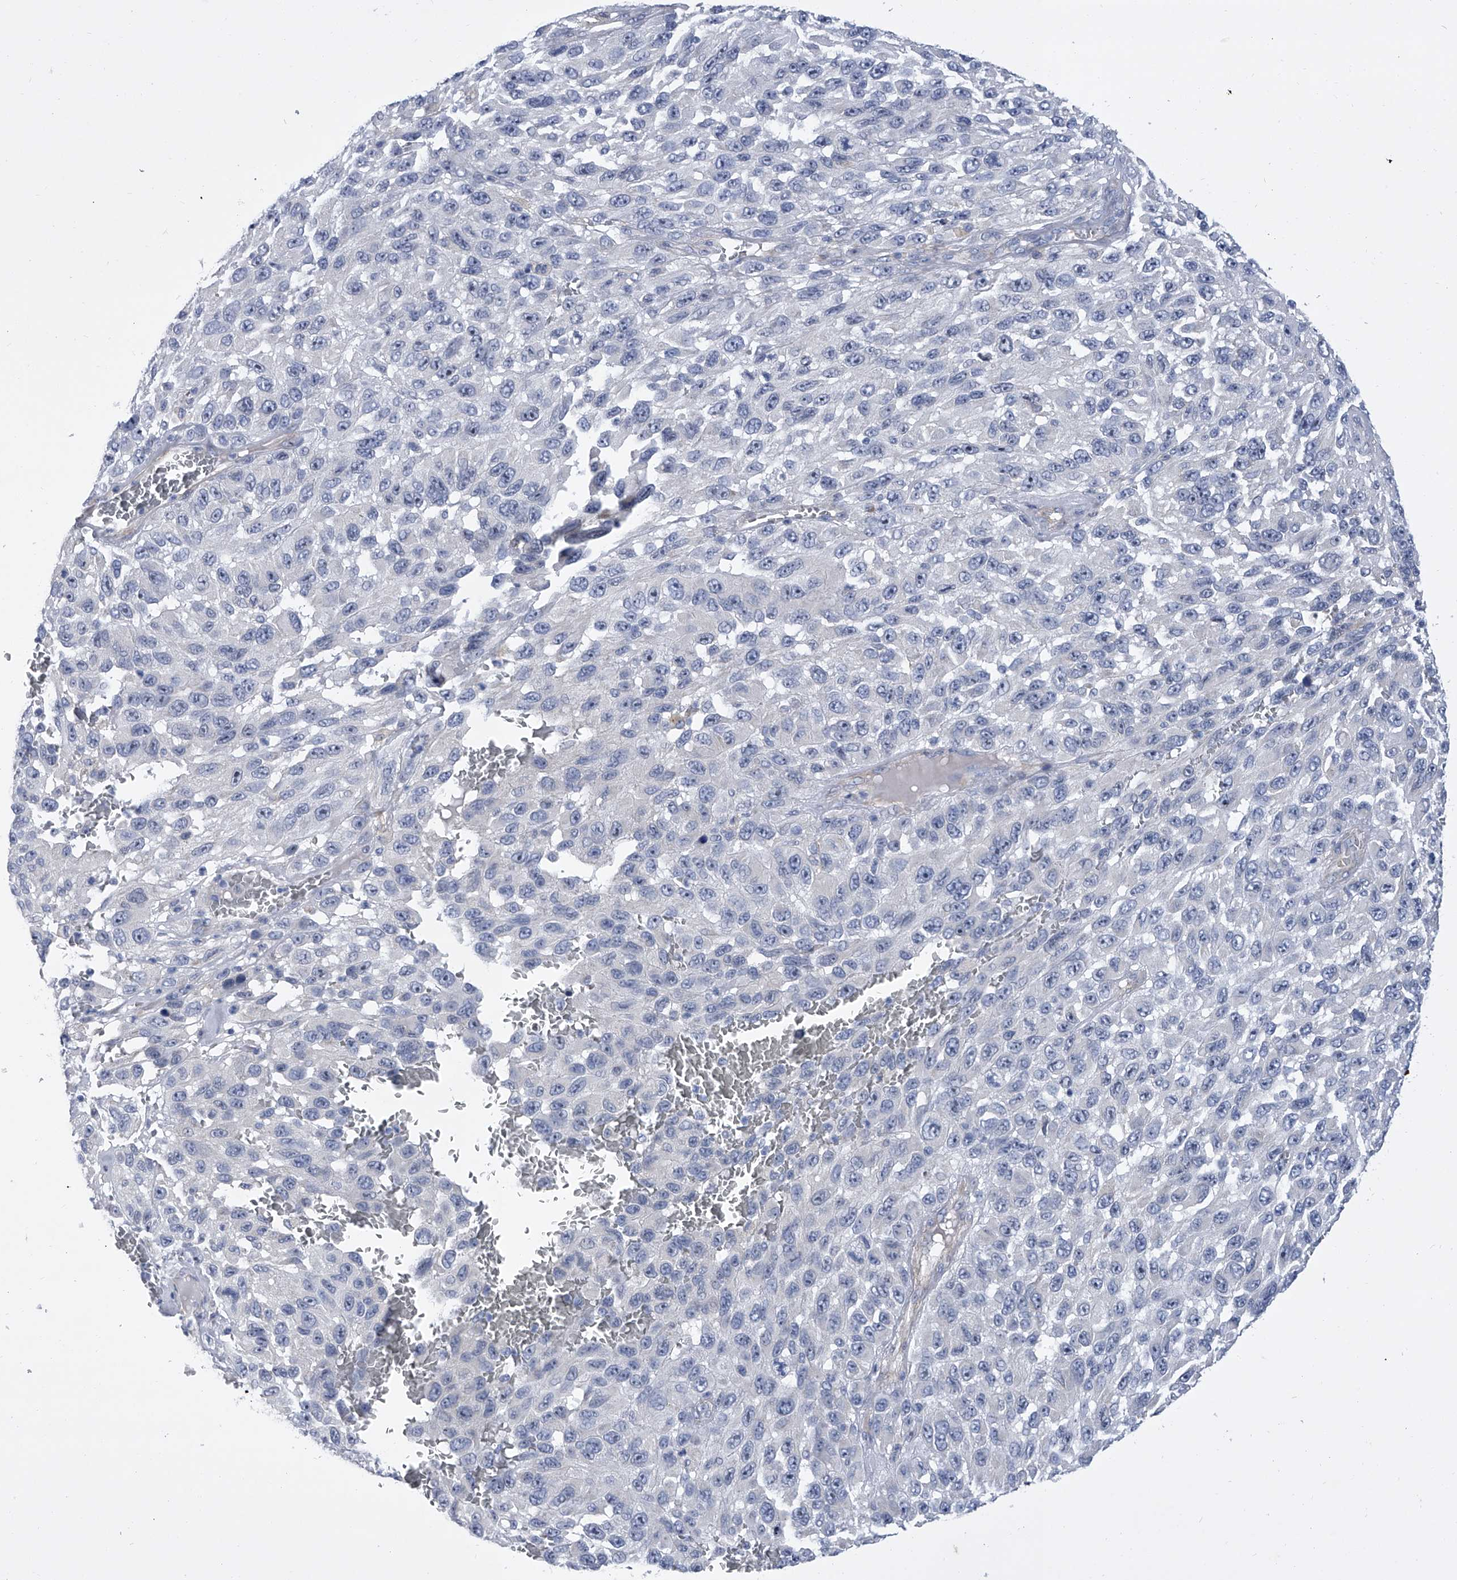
{"staining": {"intensity": "negative", "quantity": "none", "location": "none"}, "tissue": "melanoma", "cell_type": "Tumor cells", "image_type": "cancer", "snomed": [{"axis": "morphology", "description": "Malignant melanoma, NOS"}, {"axis": "topography", "description": "Skin"}], "caption": "This image is of melanoma stained with immunohistochemistry to label a protein in brown with the nuclei are counter-stained blue. There is no expression in tumor cells.", "gene": "ALG14", "patient": {"sex": "female", "age": 96}}